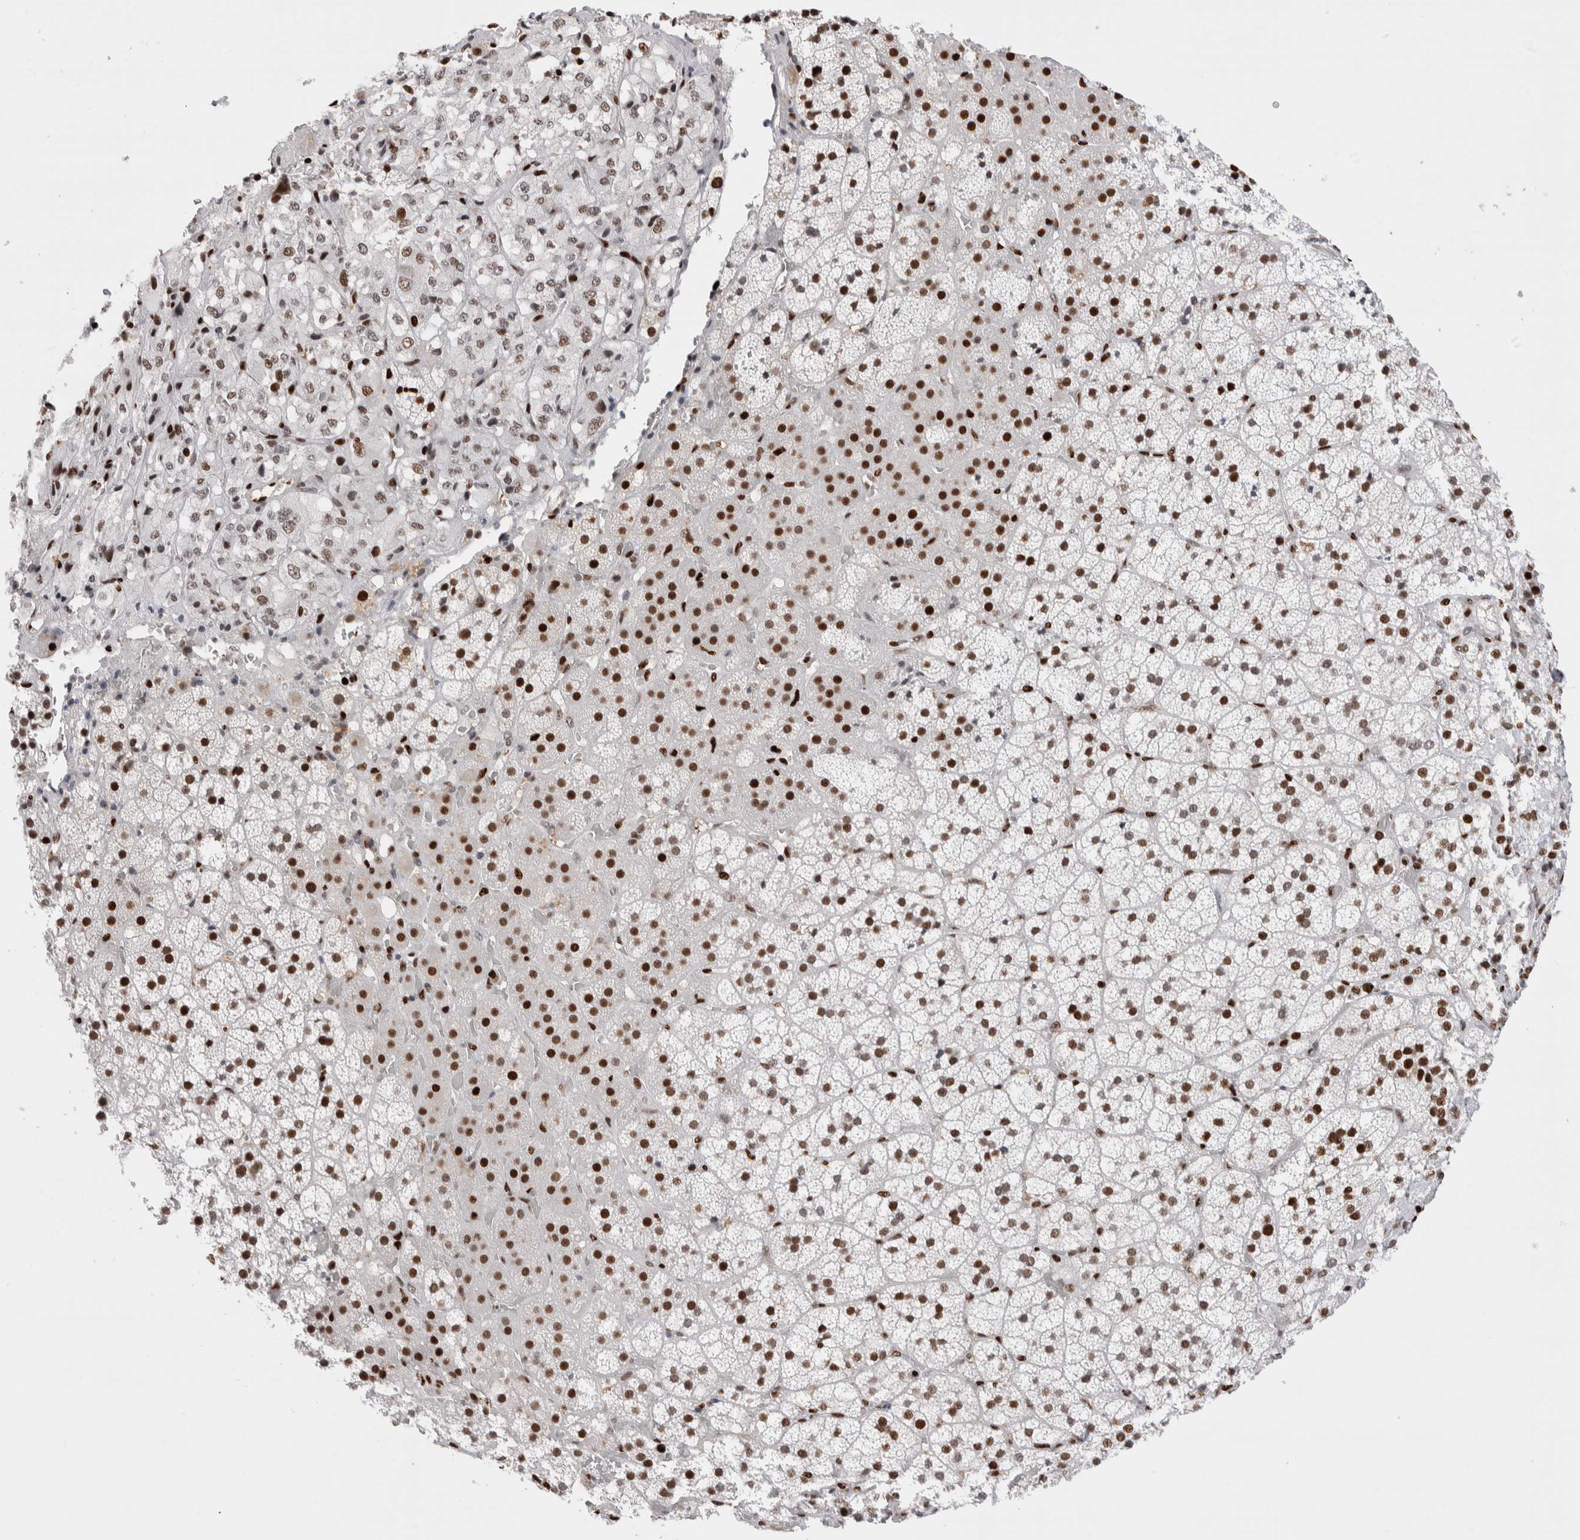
{"staining": {"intensity": "strong", "quantity": ">75%", "location": "nuclear"}, "tissue": "adrenal gland", "cell_type": "Glandular cells", "image_type": "normal", "snomed": [{"axis": "morphology", "description": "Normal tissue, NOS"}, {"axis": "topography", "description": "Adrenal gland"}], "caption": "DAB immunohistochemical staining of normal adrenal gland displays strong nuclear protein staining in approximately >75% of glandular cells.", "gene": "C17orf49", "patient": {"sex": "female", "age": 44}}